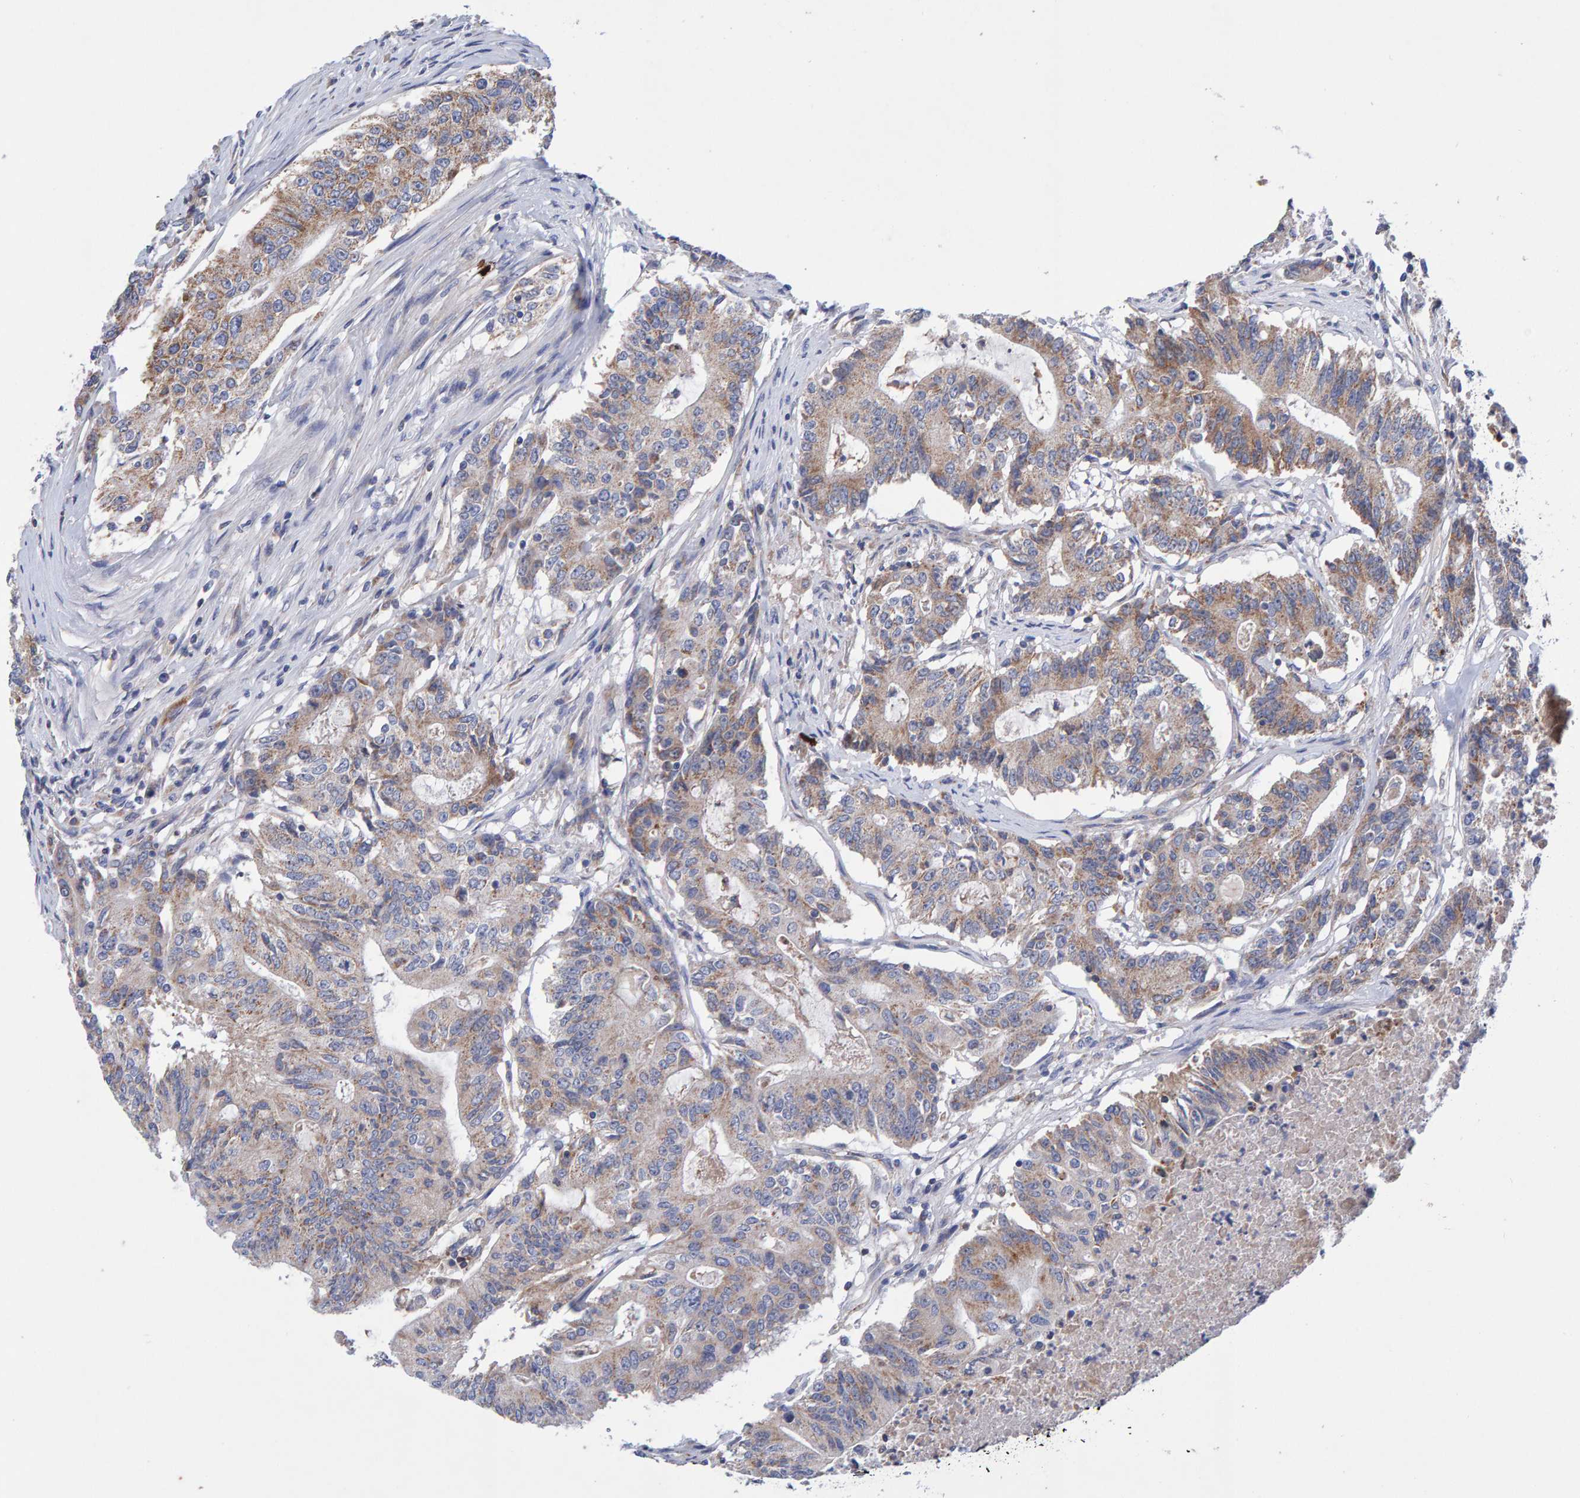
{"staining": {"intensity": "moderate", "quantity": "<25%", "location": "cytoplasmic/membranous"}, "tissue": "colorectal cancer", "cell_type": "Tumor cells", "image_type": "cancer", "snomed": [{"axis": "morphology", "description": "Adenocarcinoma, NOS"}, {"axis": "topography", "description": "Colon"}], "caption": "Colorectal cancer was stained to show a protein in brown. There is low levels of moderate cytoplasmic/membranous expression in approximately <25% of tumor cells.", "gene": "EFR3A", "patient": {"sex": "female", "age": 77}}